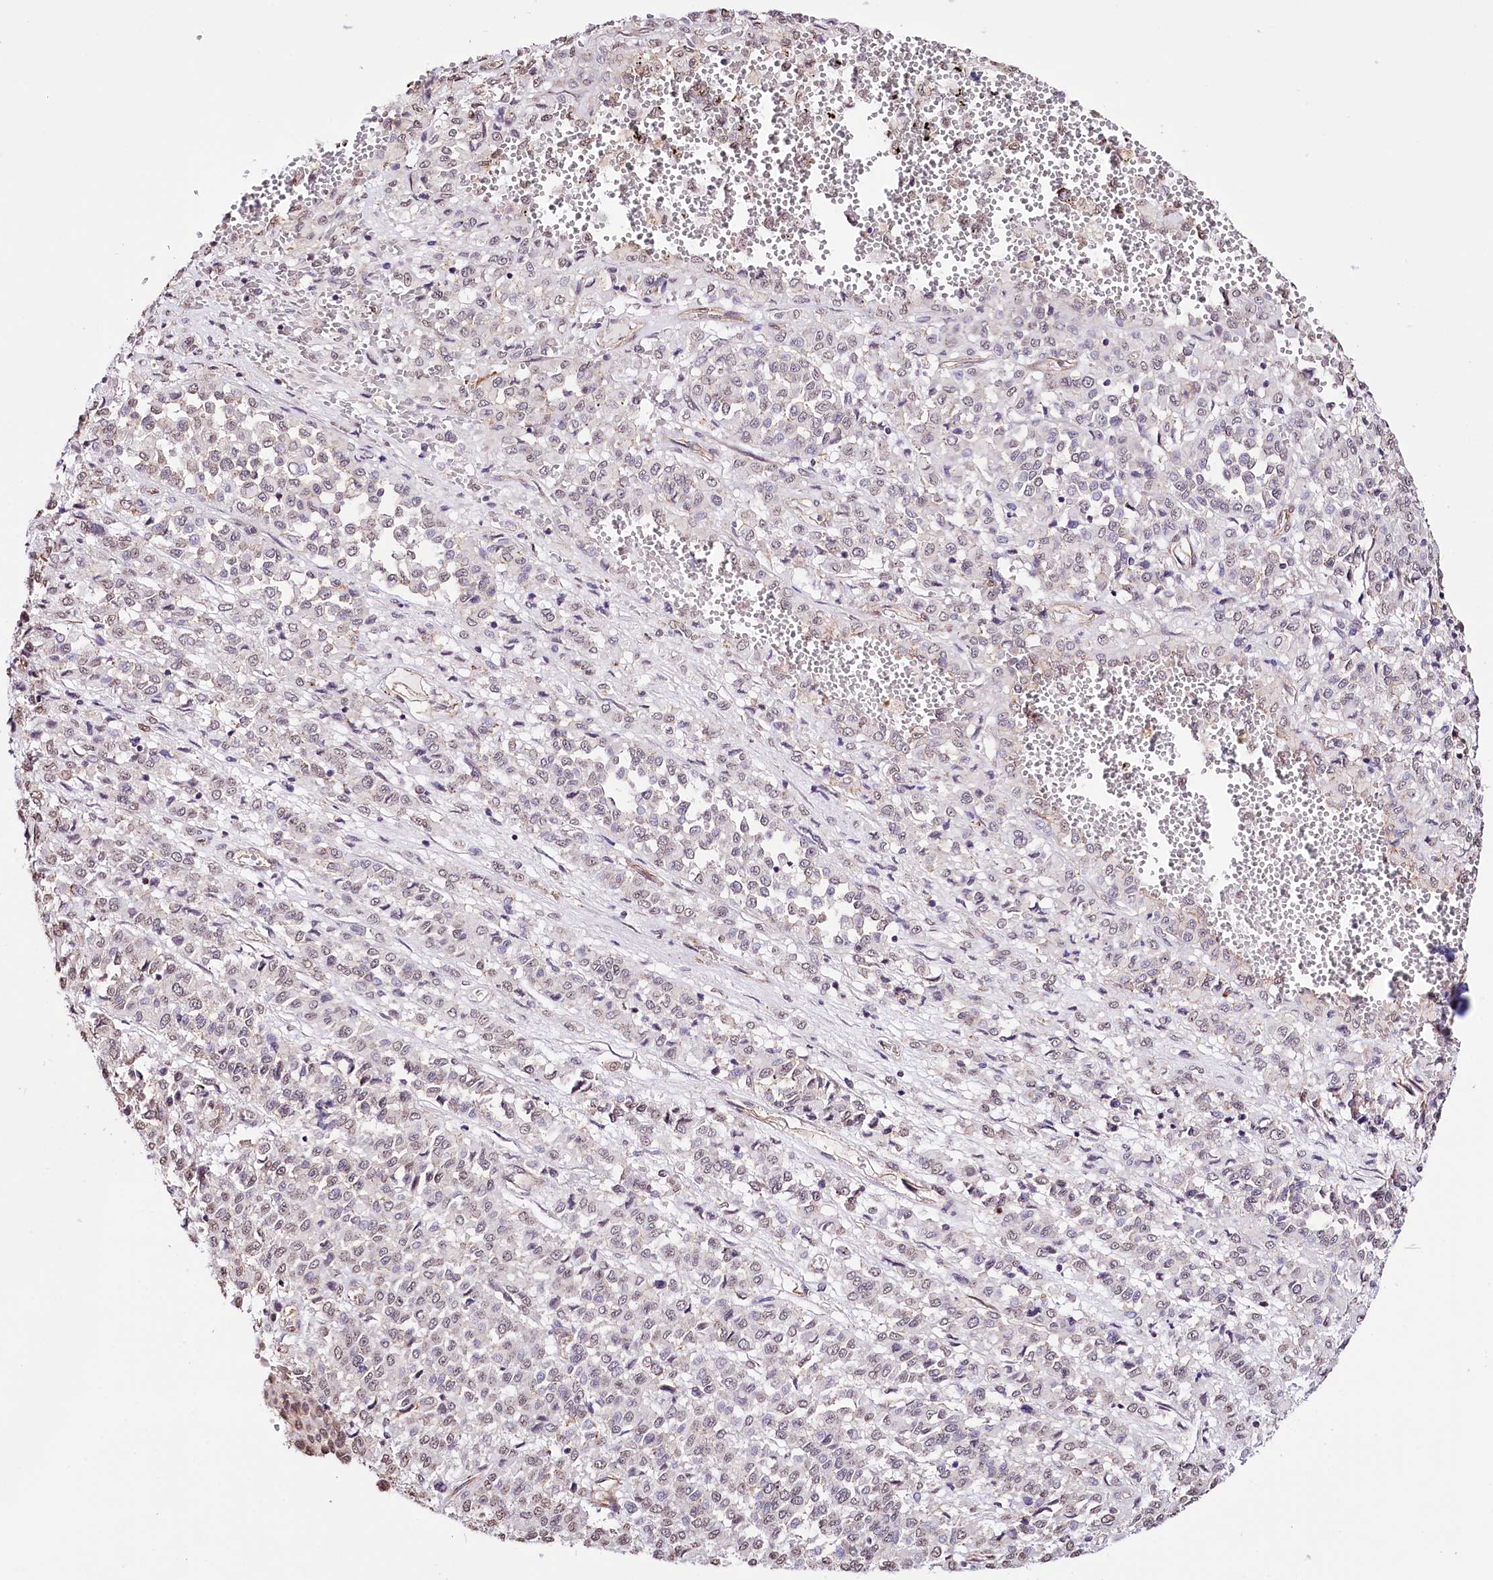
{"staining": {"intensity": "negative", "quantity": "none", "location": "none"}, "tissue": "melanoma", "cell_type": "Tumor cells", "image_type": "cancer", "snomed": [{"axis": "morphology", "description": "Malignant melanoma, Metastatic site"}, {"axis": "topography", "description": "Pancreas"}], "caption": "The immunohistochemistry micrograph has no significant staining in tumor cells of melanoma tissue. (DAB IHC with hematoxylin counter stain).", "gene": "ST7", "patient": {"sex": "female", "age": 30}}